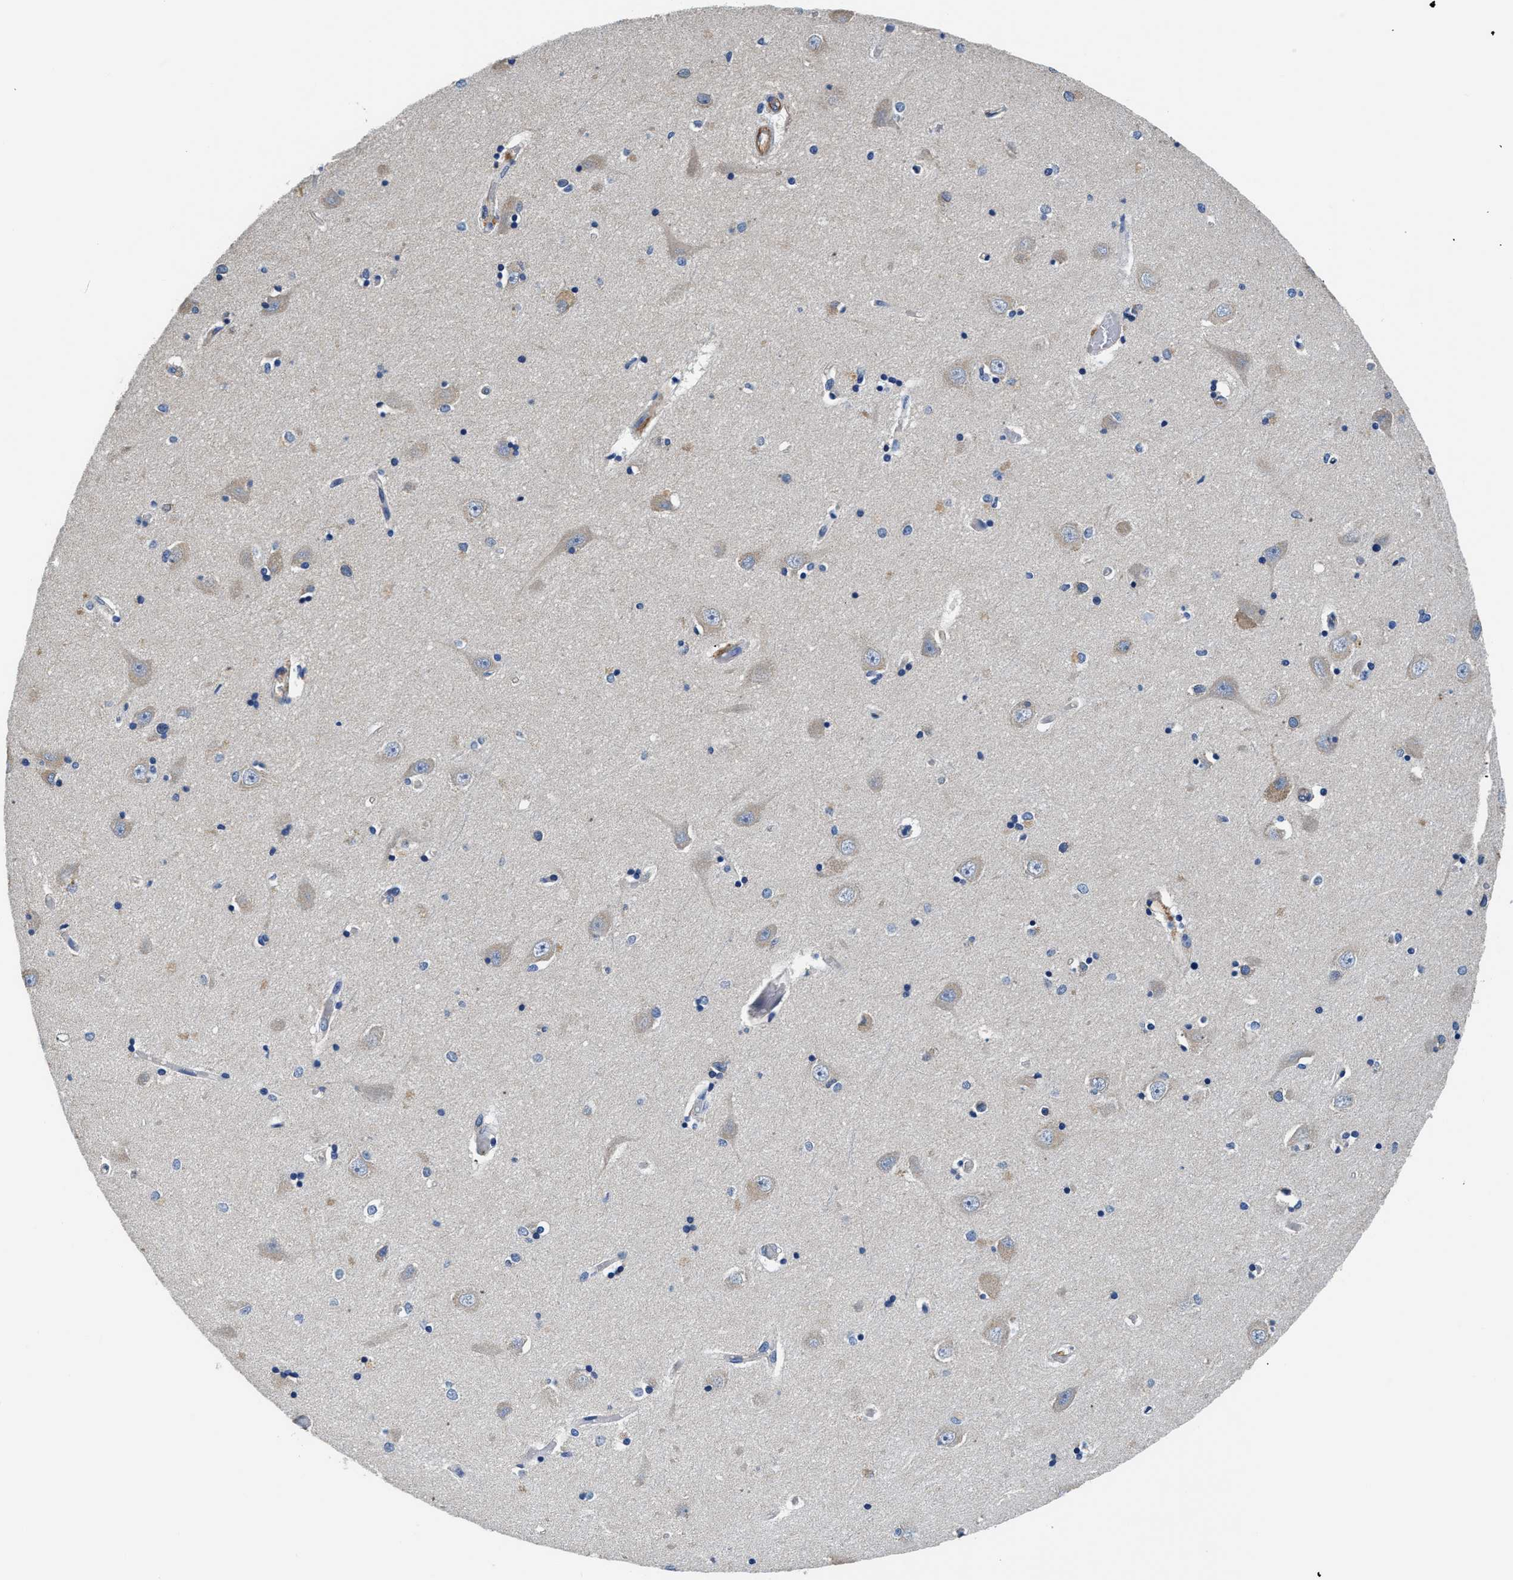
{"staining": {"intensity": "negative", "quantity": "none", "location": "none"}, "tissue": "hippocampus", "cell_type": "Glial cells", "image_type": "normal", "snomed": [{"axis": "morphology", "description": "Normal tissue, NOS"}, {"axis": "topography", "description": "Hippocampus"}], "caption": "Immunohistochemical staining of normal hippocampus shows no significant expression in glial cells. (Brightfield microscopy of DAB (3,3'-diaminobenzidine) immunohistochemistry (IHC) at high magnification).", "gene": "CSDE1", "patient": {"sex": "male", "age": 45}}